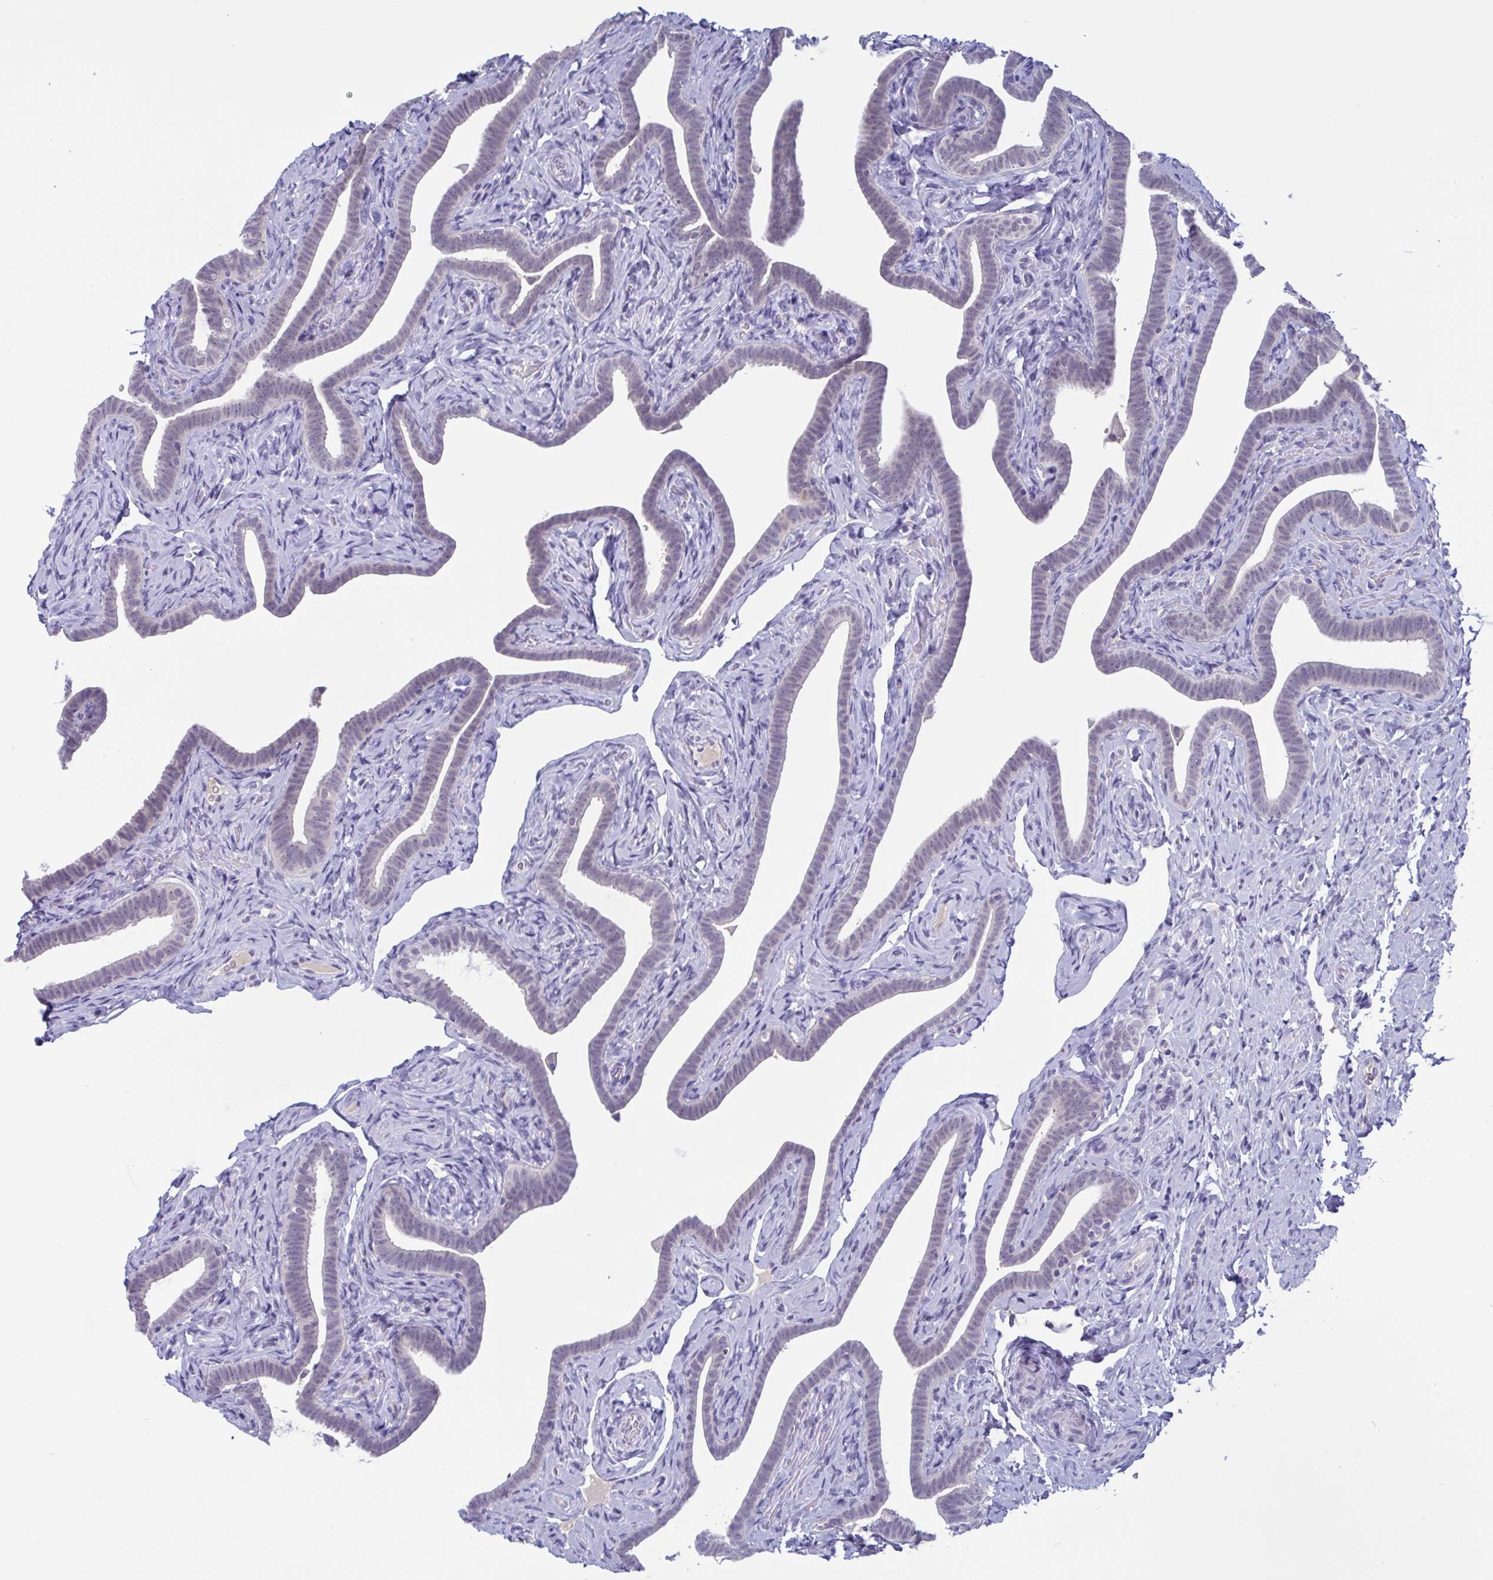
{"staining": {"intensity": "negative", "quantity": "none", "location": "none"}, "tissue": "fallopian tube", "cell_type": "Glandular cells", "image_type": "normal", "snomed": [{"axis": "morphology", "description": "Normal tissue, NOS"}, {"axis": "topography", "description": "Fallopian tube"}], "caption": "The image displays no significant expression in glandular cells of fallopian tube.", "gene": "SERPINB13", "patient": {"sex": "female", "age": 69}}